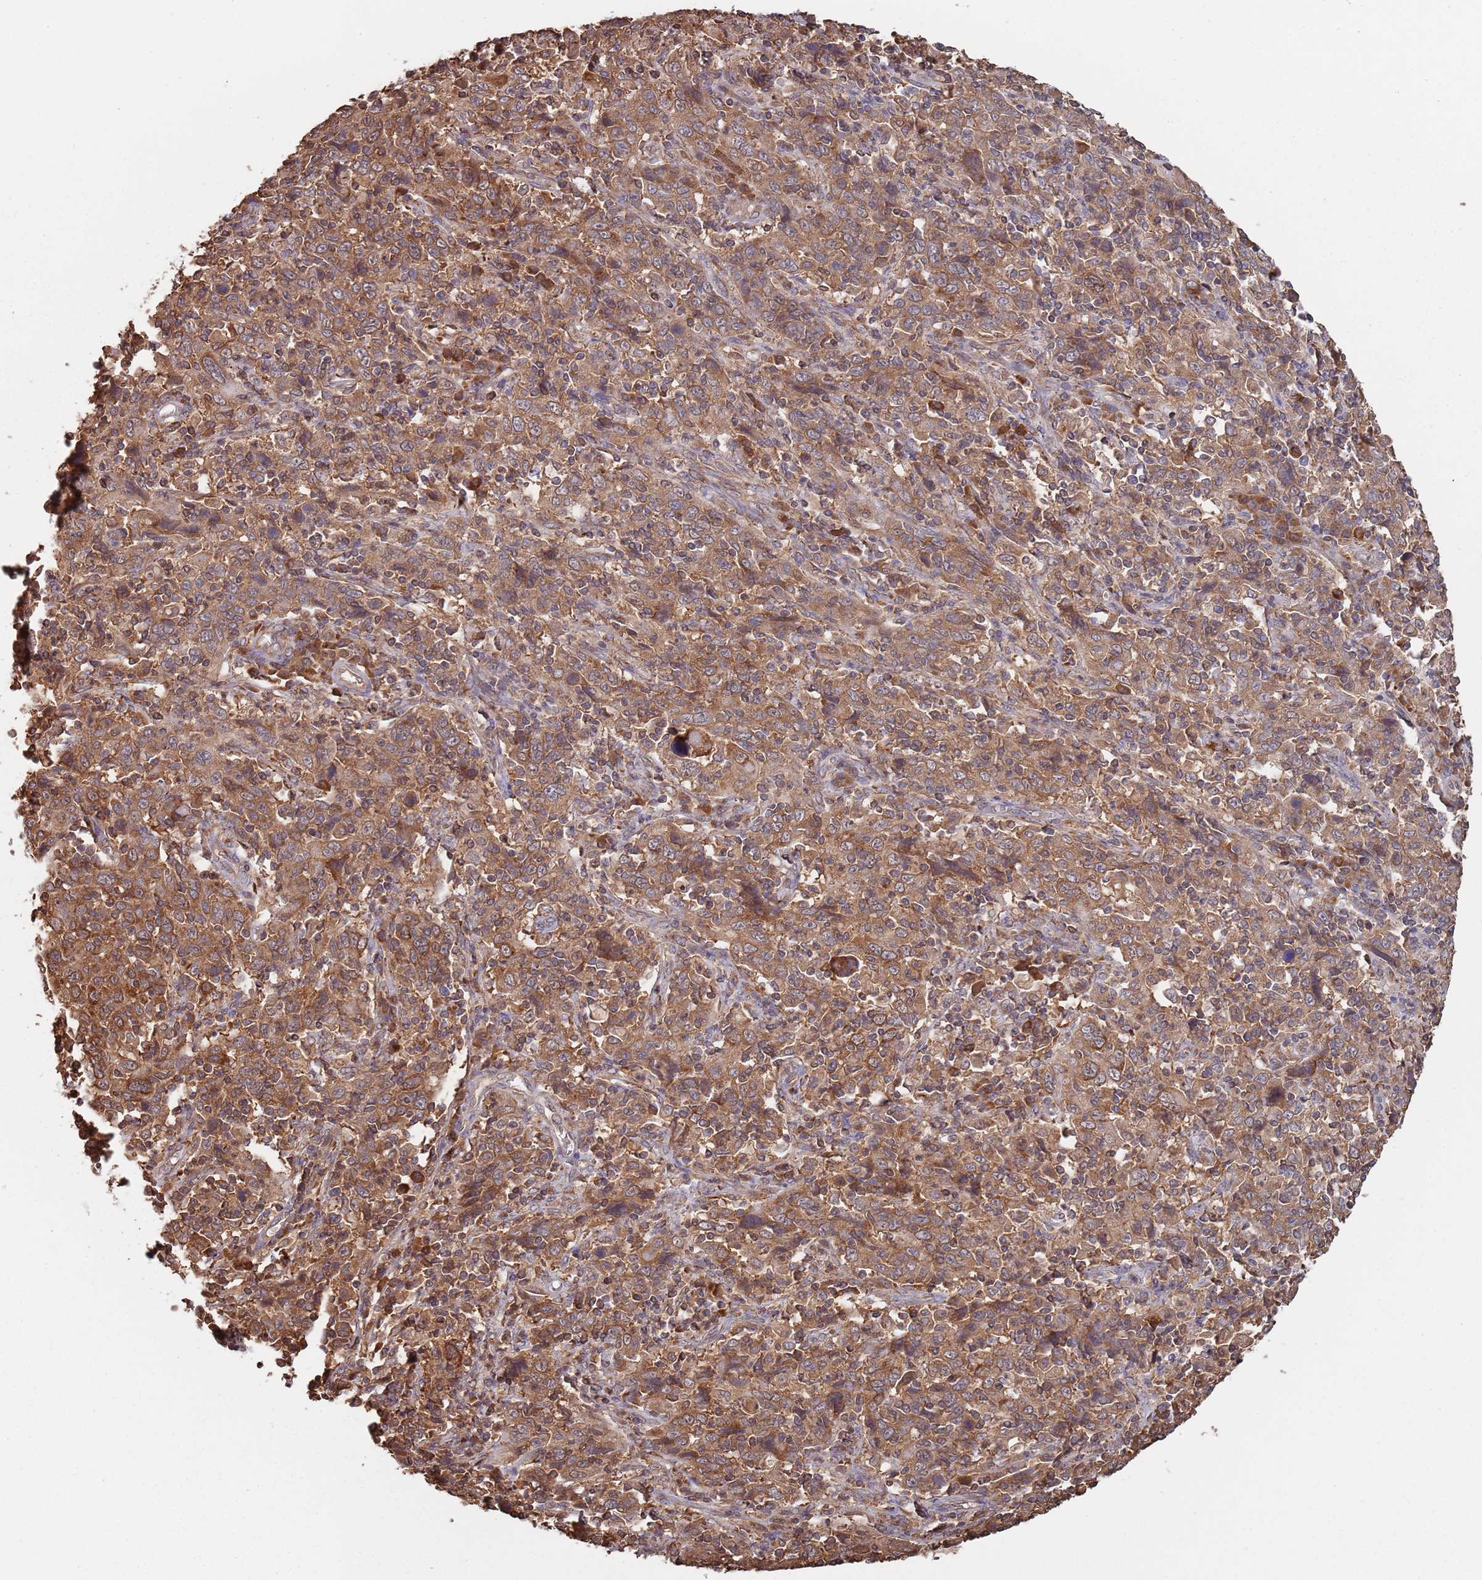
{"staining": {"intensity": "moderate", "quantity": ">75%", "location": "cytoplasmic/membranous"}, "tissue": "cervical cancer", "cell_type": "Tumor cells", "image_type": "cancer", "snomed": [{"axis": "morphology", "description": "Squamous cell carcinoma, NOS"}, {"axis": "topography", "description": "Cervix"}], "caption": "Moderate cytoplasmic/membranous positivity for a protein is identified in approximately >75% of tumor cells of cervical cancer using immunohistochemistry (IHC).", "gene": "COG4", "patient": {"sex": "female", "age": 46}}